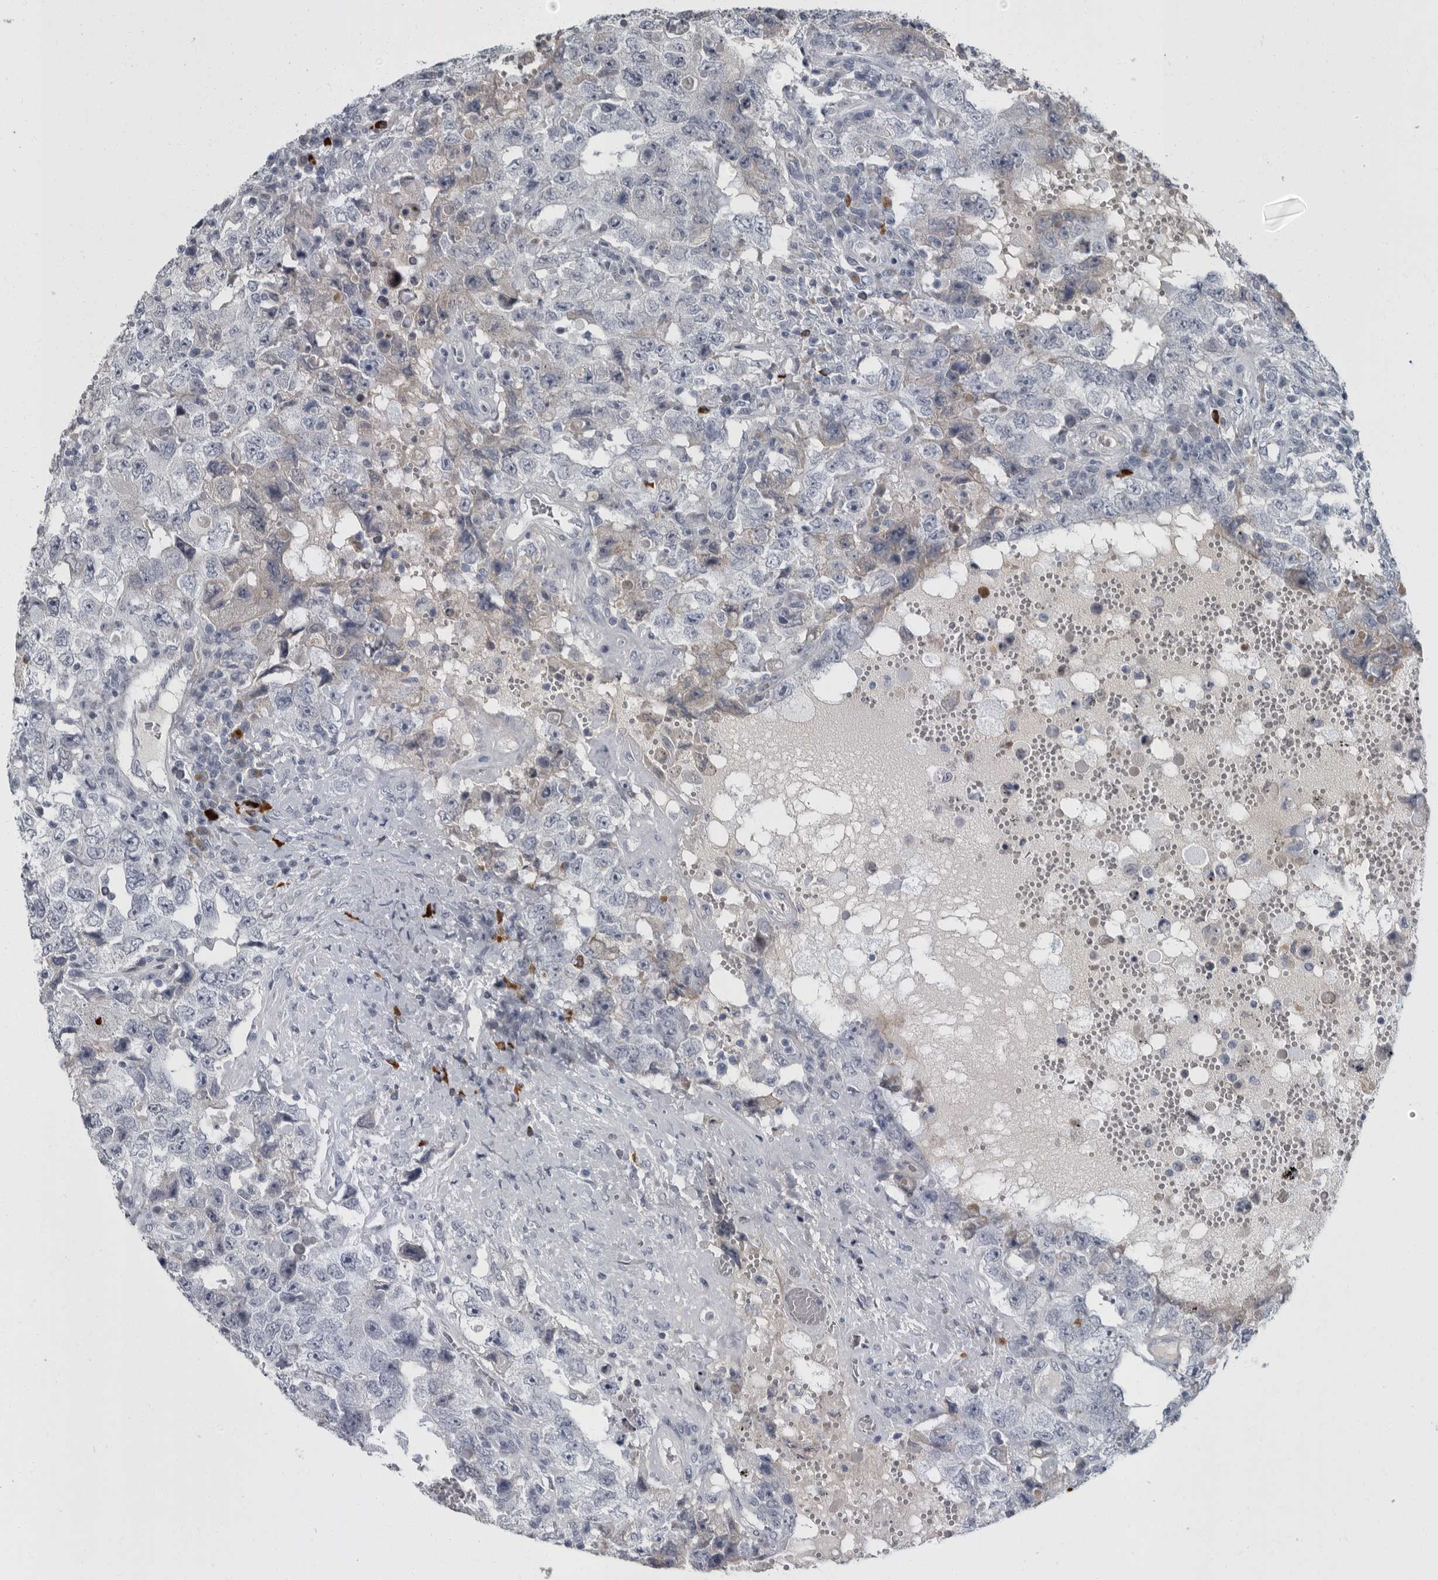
{"staining": {"intensity": "negative", "quantity": "none", "location": "none"}, "tissue": "testis cancer", "cell_type": "Tumor cells", "image_type": "cancer", "snomed": [{"axis": "morphology", "description": "Carcinoma, Embryonal, NOS"}, {"axis": "topography", "description": "Testis"}], "caption": "The image shows no significant staining in tumor cells of testis cancer. Brightfield microscopy of immunohistochemistry stained with DAB (brown) and hematoxylin (blue), captured at high magnification.", "gene": "SLC25A39", "patient": {"sex": "male", "age": 26}}